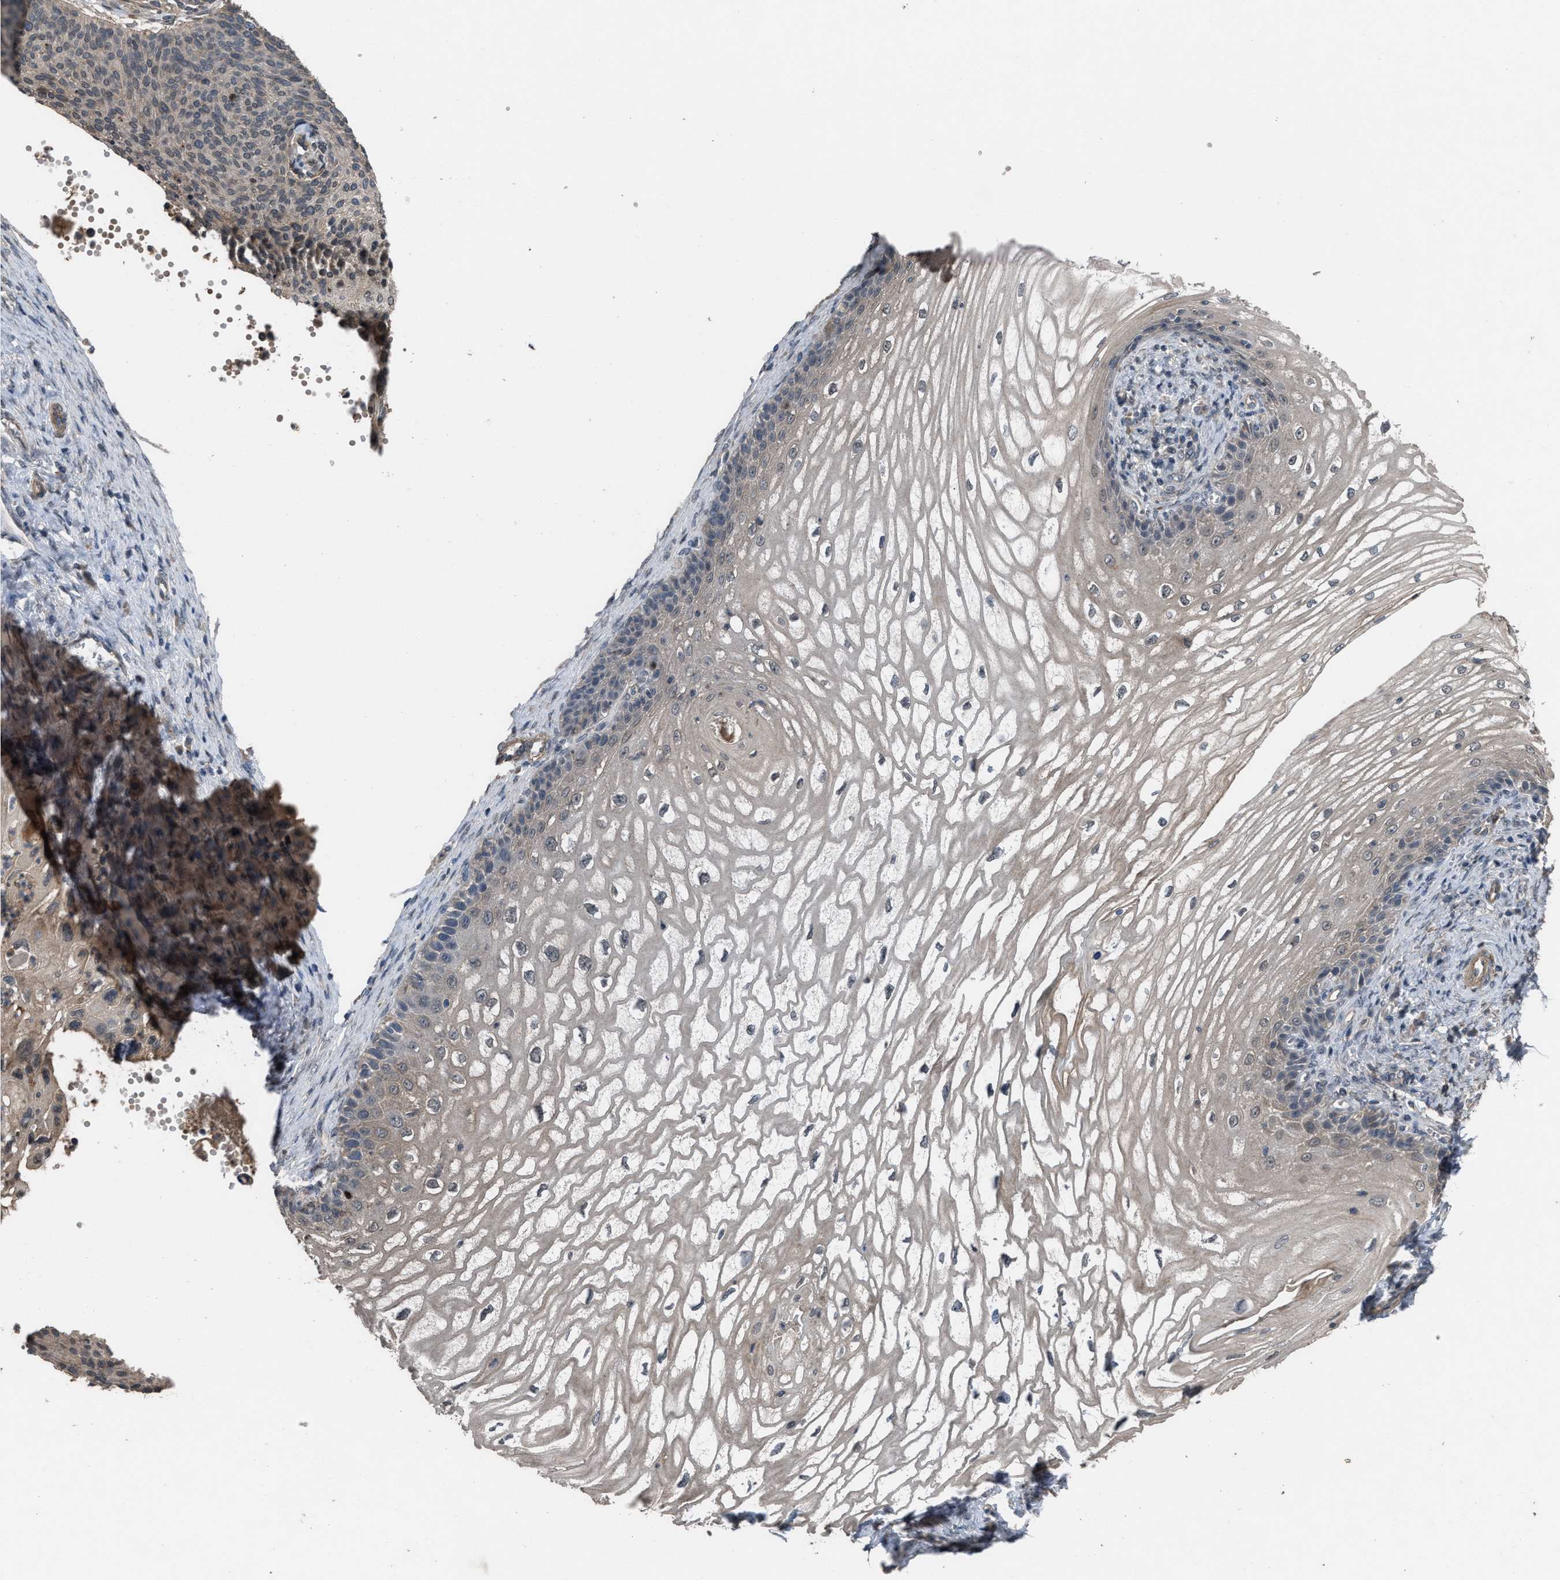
{"staining": {"intensity": "weak", "quantity": "<25%", "location": "cytoplasmic/membranous"}, "tissue": "cervical cancer", "cell_type": "Tumor cells", "image_type": "cancer", "snomed": [{"axis": "morphology", "description": "Squamous cell carcinoma, NOS"}, {"axis": "topography", "description": "Cervix"}], "caption": "Photomicrograph shows no protein expression in tumor cells of cervical squamous cell carcinoma tissue.", "gene": "UTRN", "patient": {"sex": "female", "age": 70}}